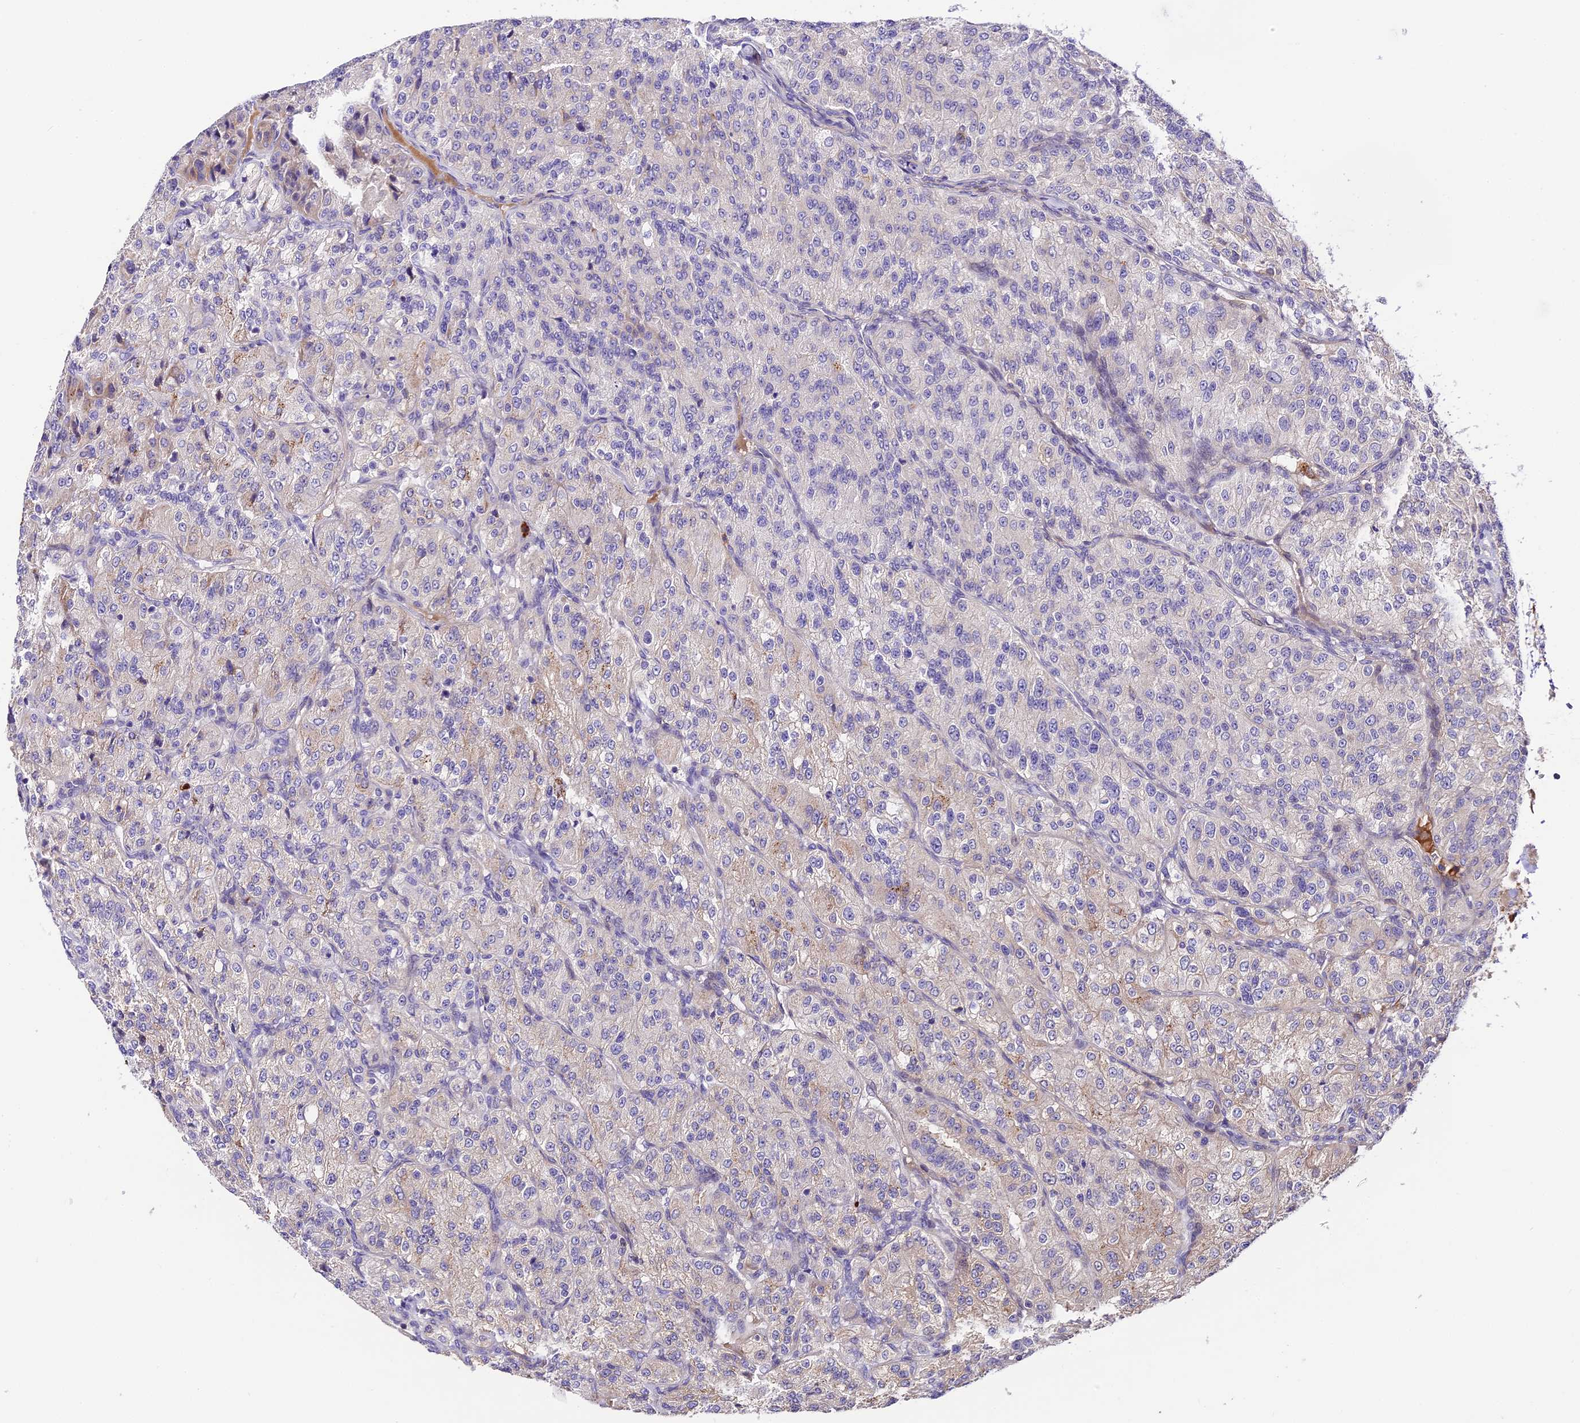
{"staining": {"intensity": "negative", "quantity": "none", "location": "none"}, "tissue": "renal cancer", "cell_type": "Tumor cells", "image_type": "cancer", "snomed": [{"axis": "morphology", "description": "Adenocarcinoma, NOS"}, {"axis": "topography", "description": "Kidney"}], "caption": "The IHC micrograph has no significant expression in tumor cells of renal cancer (adenocarcinoma) tissue.", "gene": "MAP3K7CL", "patient": {"sex": "female", "age": 63}}